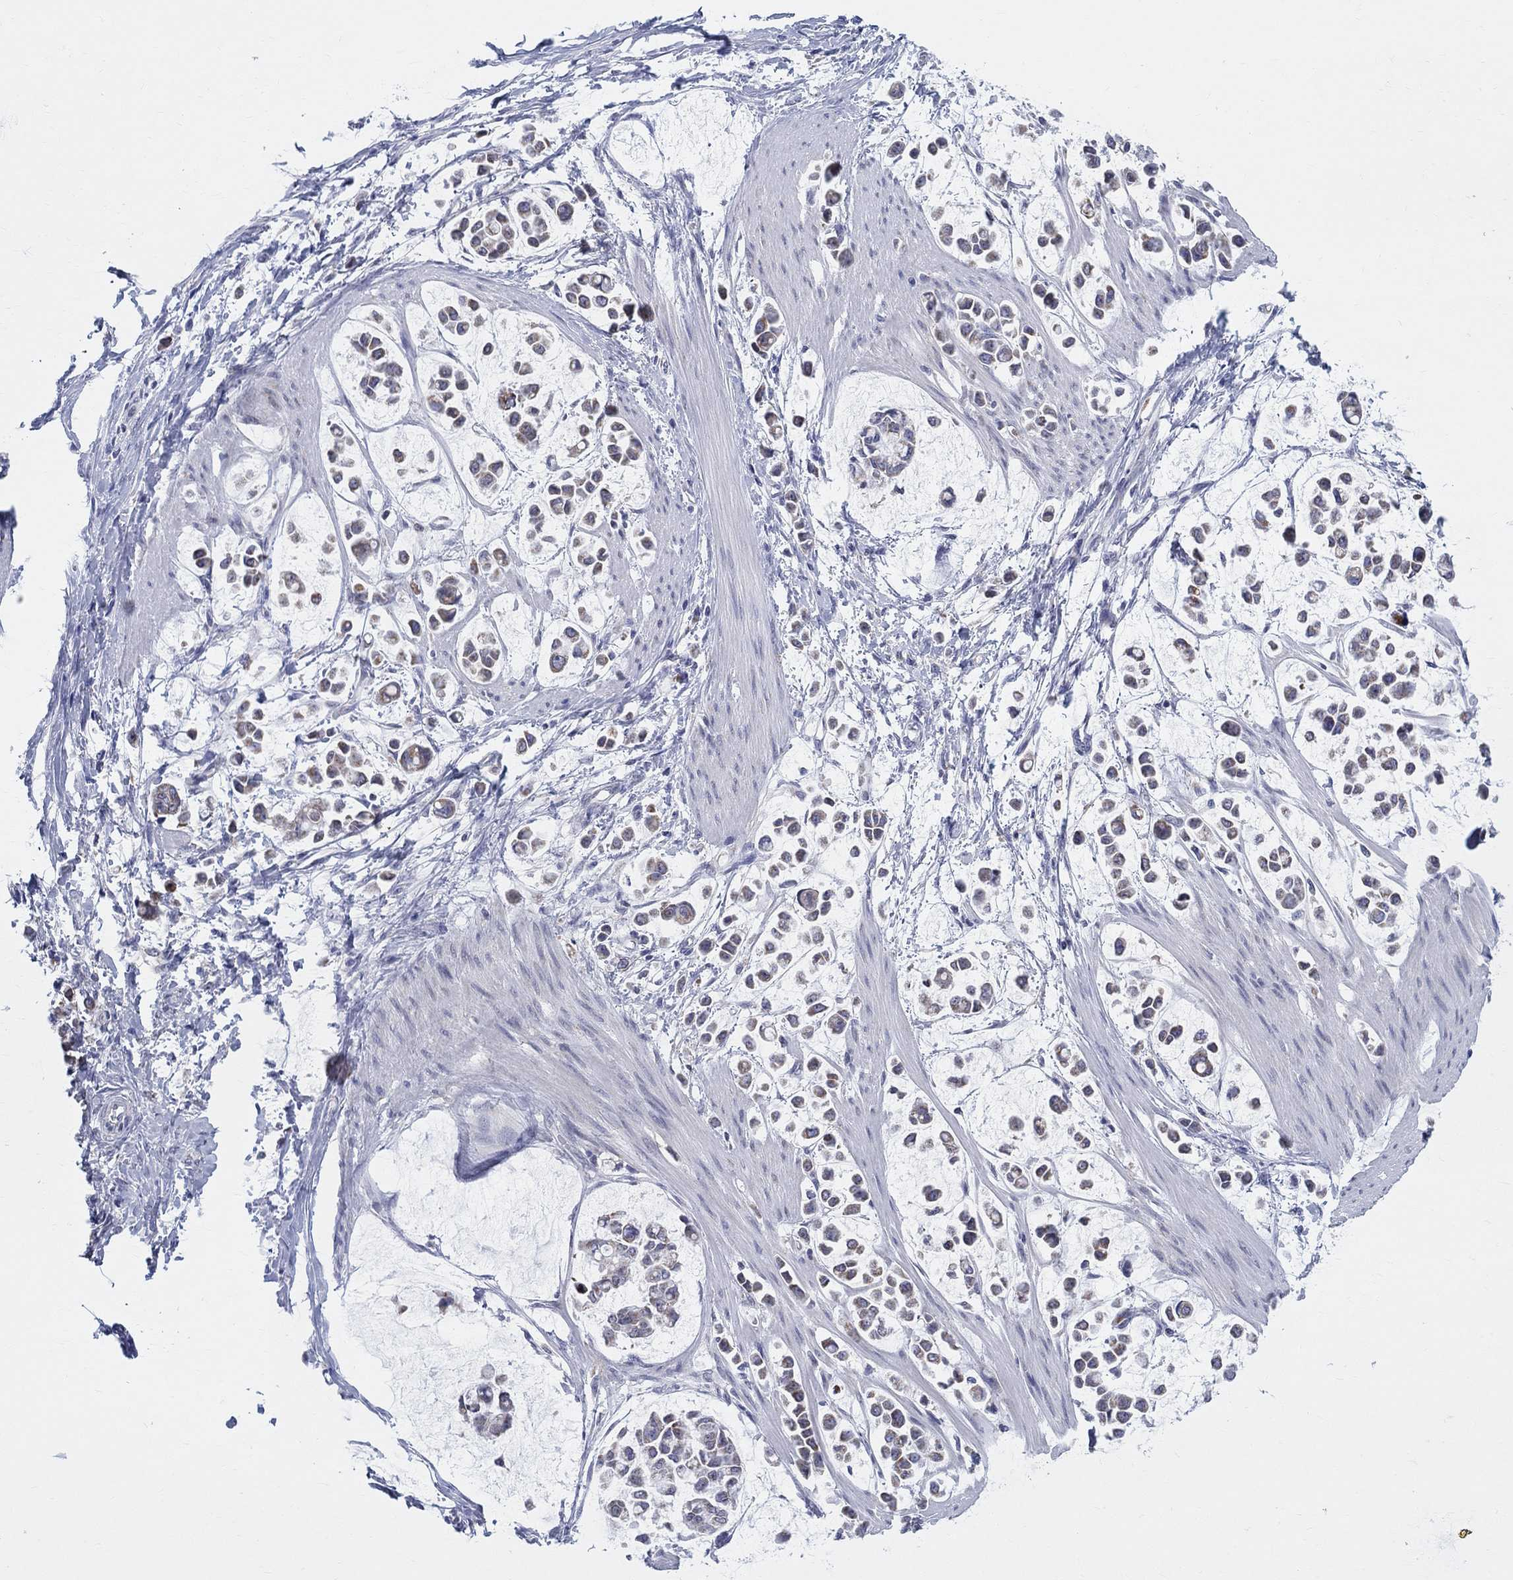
{"staining": {"intensity": "negative", "quantity": "none", "location": "none"}, "tissue": "stomach cancer", "cell_type": "Tumor cells", "image_type": "cancer", "snomed": [{"axis": "morphology", "description": "Adenocarcinoma, NOS"}, {"axis": "topography", "description": "Stomach"}], "caption": "DAB (3,3'-diaminobenzidine) immunohistochemical staining of human stomach cancer (adenocarcinoma) demonstrates no significant staining in tumor cells.", "gene": "KISS1R", "patient": {"sex": "male", "age": 82}}